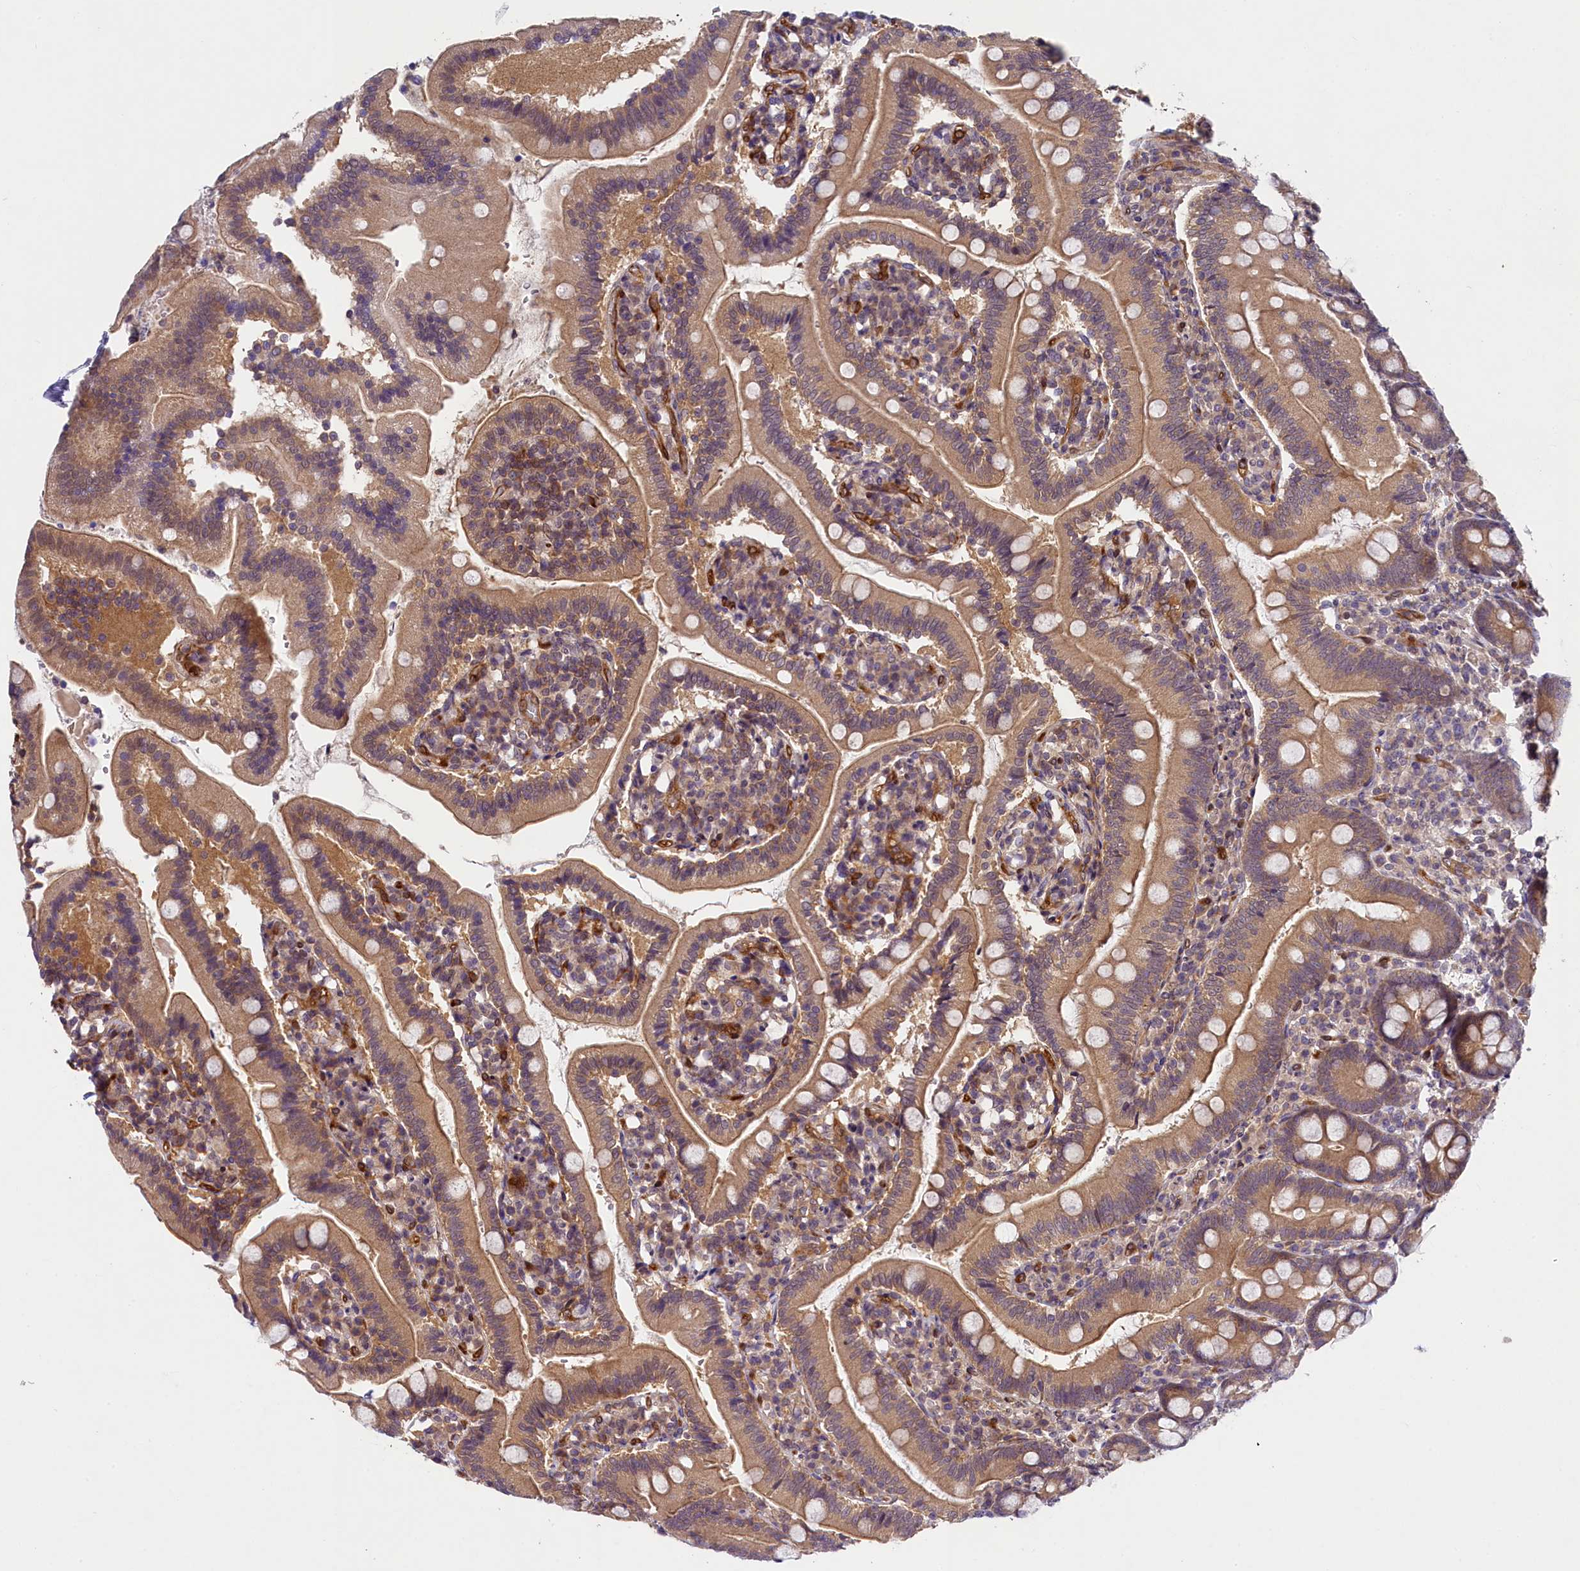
{"staining": {"intensity": "moderate", "quantity": ">75%", "location": "cytoplasmic/membranous"}, "tissue": "duodenum", "cell_type": "Glandular cells", "image_type": "normal", "snomed": [{"axis": "morphology", "description": "Normal tissue, NOS"}, {"axis": "topography", "description": "Duodenum"}], "caption": "High-power microscopy captured an IHC histopathology image of normal duodenum, revealing moderate cytoplasmic/membranous positivity in about >75% of glandular cells.", "gene": "SNRK", "patient": {"sex": "female", "age": 67}}